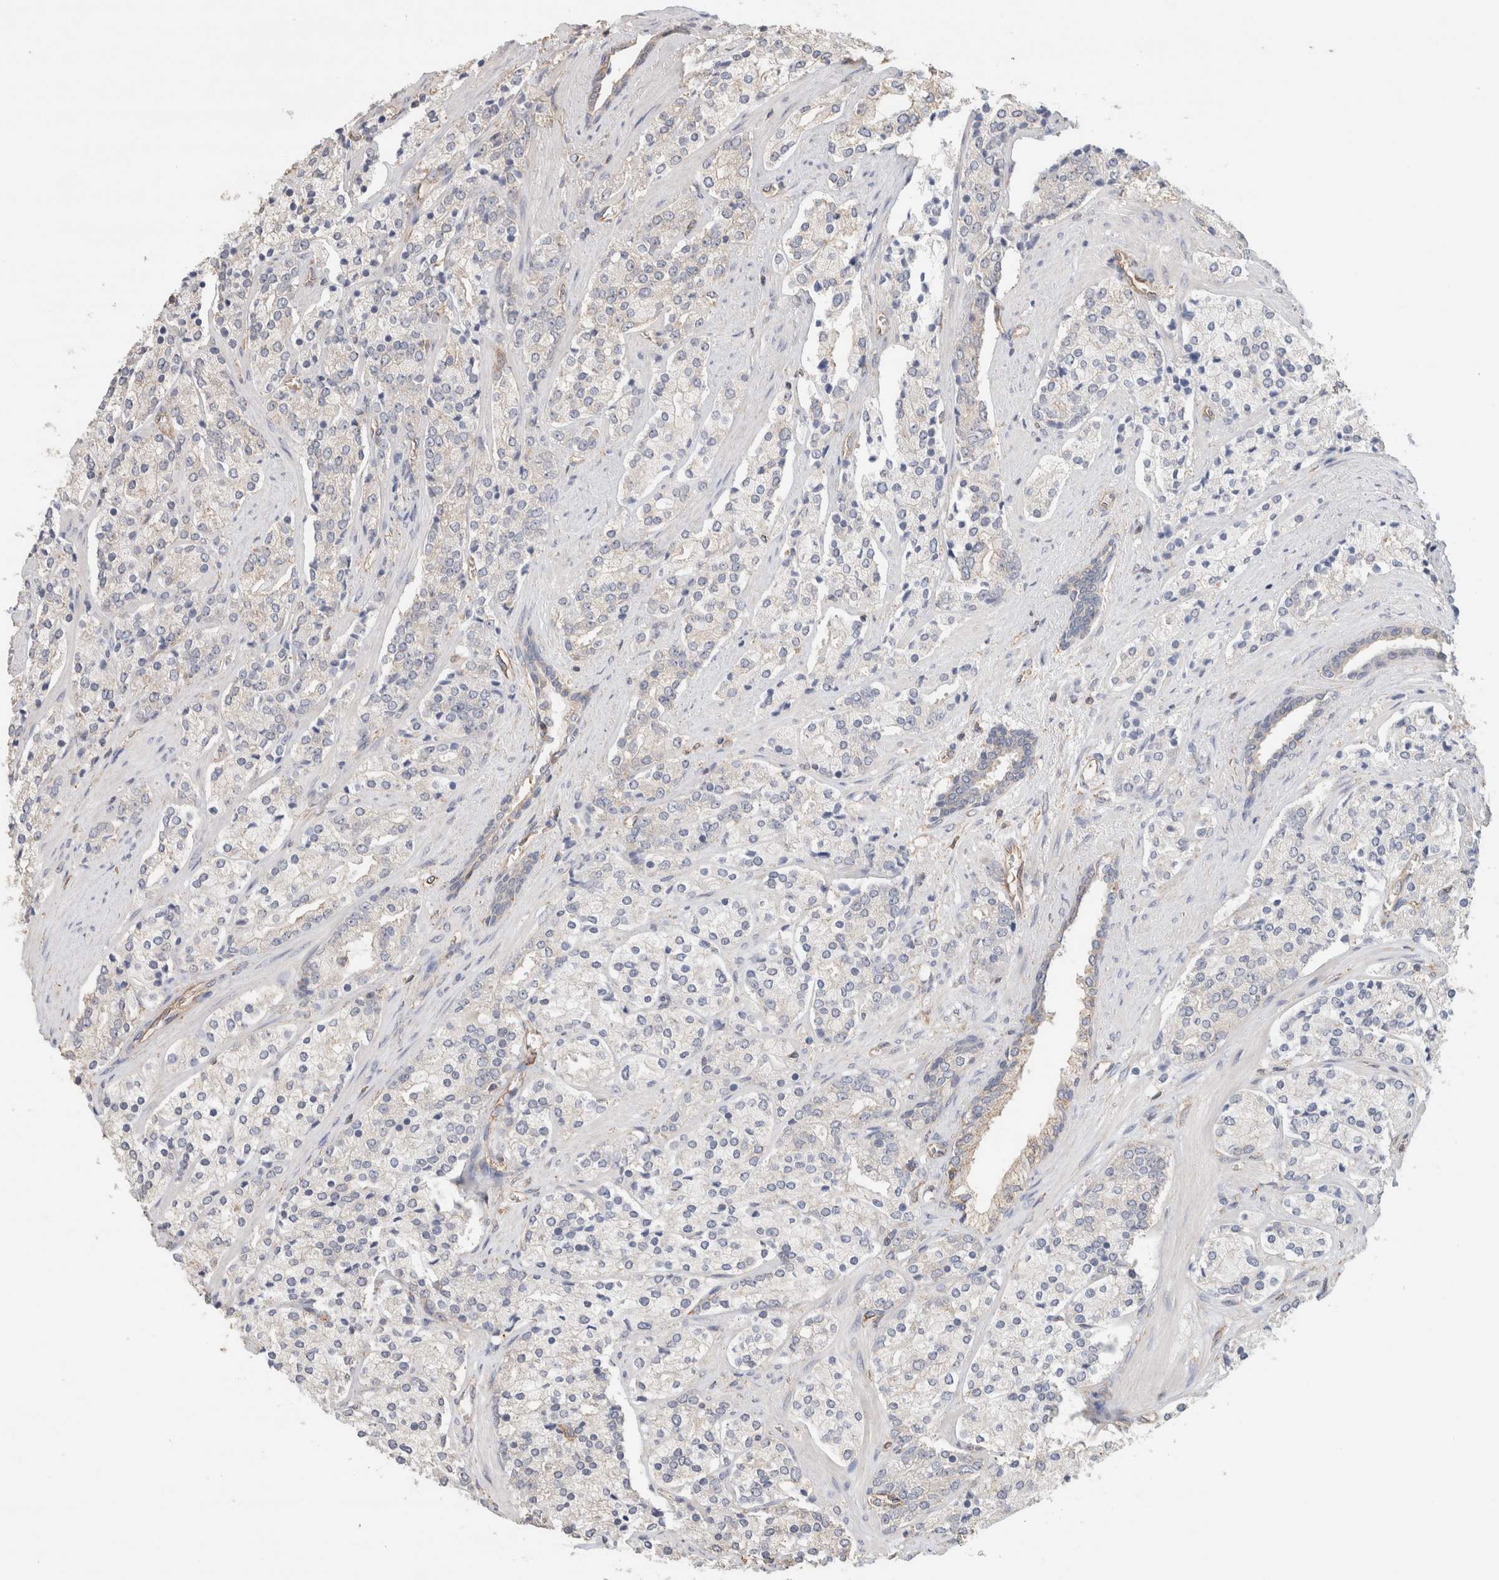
{"staining": {"intensity": "negative", "quantity": "none", "location": "none"}, "tissue": "prostate cancer", "cell_type": "Tumor cells", "image_type": "cancer", "snomed": [{"axis": "morphology", "description": "Adenocarcinoma, High grade"}, {"axis": "topography", "description": "Prostate"}], "caption": "There is no significant staining in tumor cells of adenocarcinoma (high-grade) (prostate).", "gene": "CFAP418", "patient": {"sex": "male", "age": 71}}